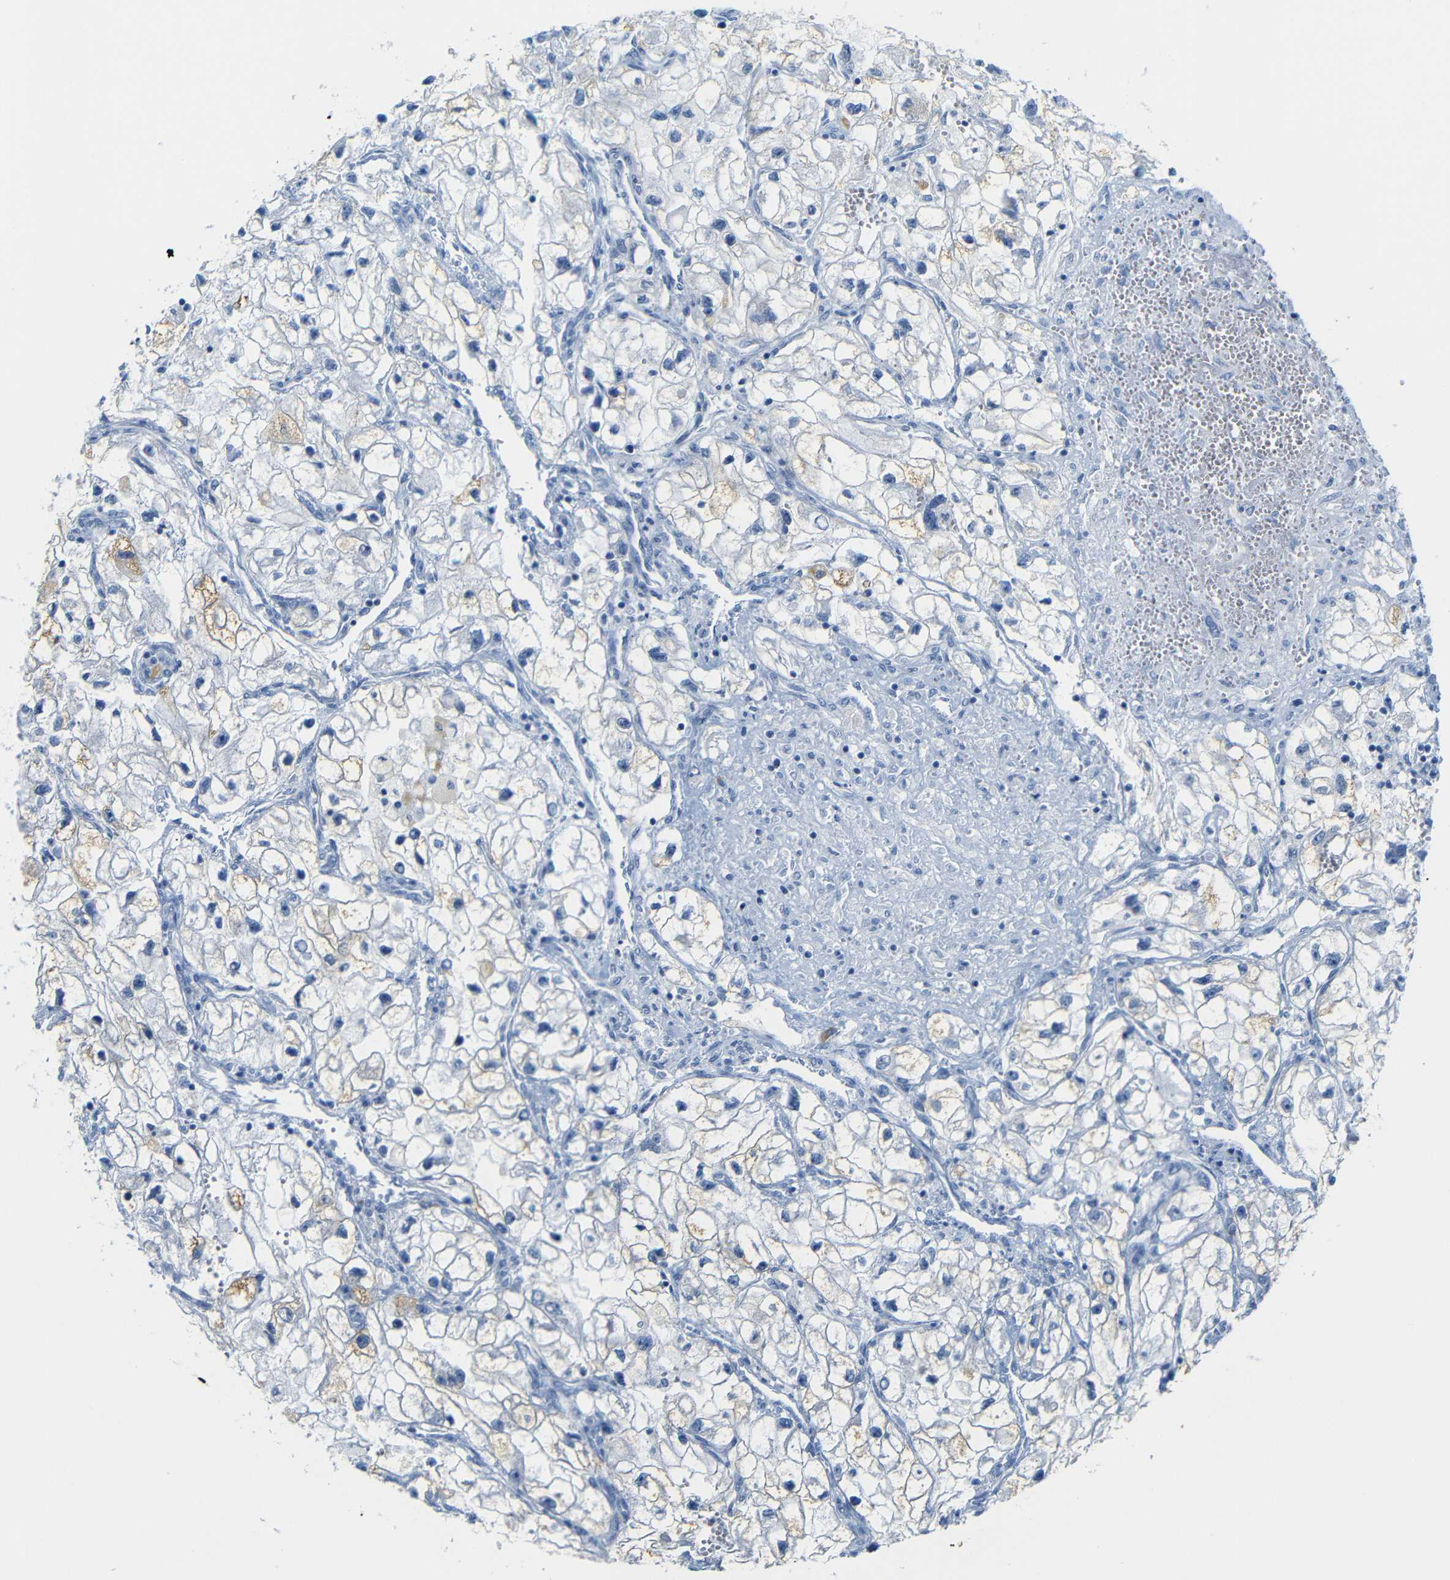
{"staining": {"intensity": "weak", "quantity": "<25%", "location": "cytoplasmic/membranous"}, "tissue": "renal cancer", "cell_type": "Tumor cells", "image_type": "cancer", "snomed": [{"axis": "morphology", "description": "Adenocarcinoma, NOS"}, {"axis": "topography", "description": "Kidney"}], "caption": "There is no significant positivity in tumor cells of adenocarcinoma (renal). The staining is performed using DAB (3,3'-diaminobenzidine) brown chromogen with nuclei counter-stained in using hematoxylin.", "gene": "FCRL1", "patient": {"sex": "female", "age": 70}}